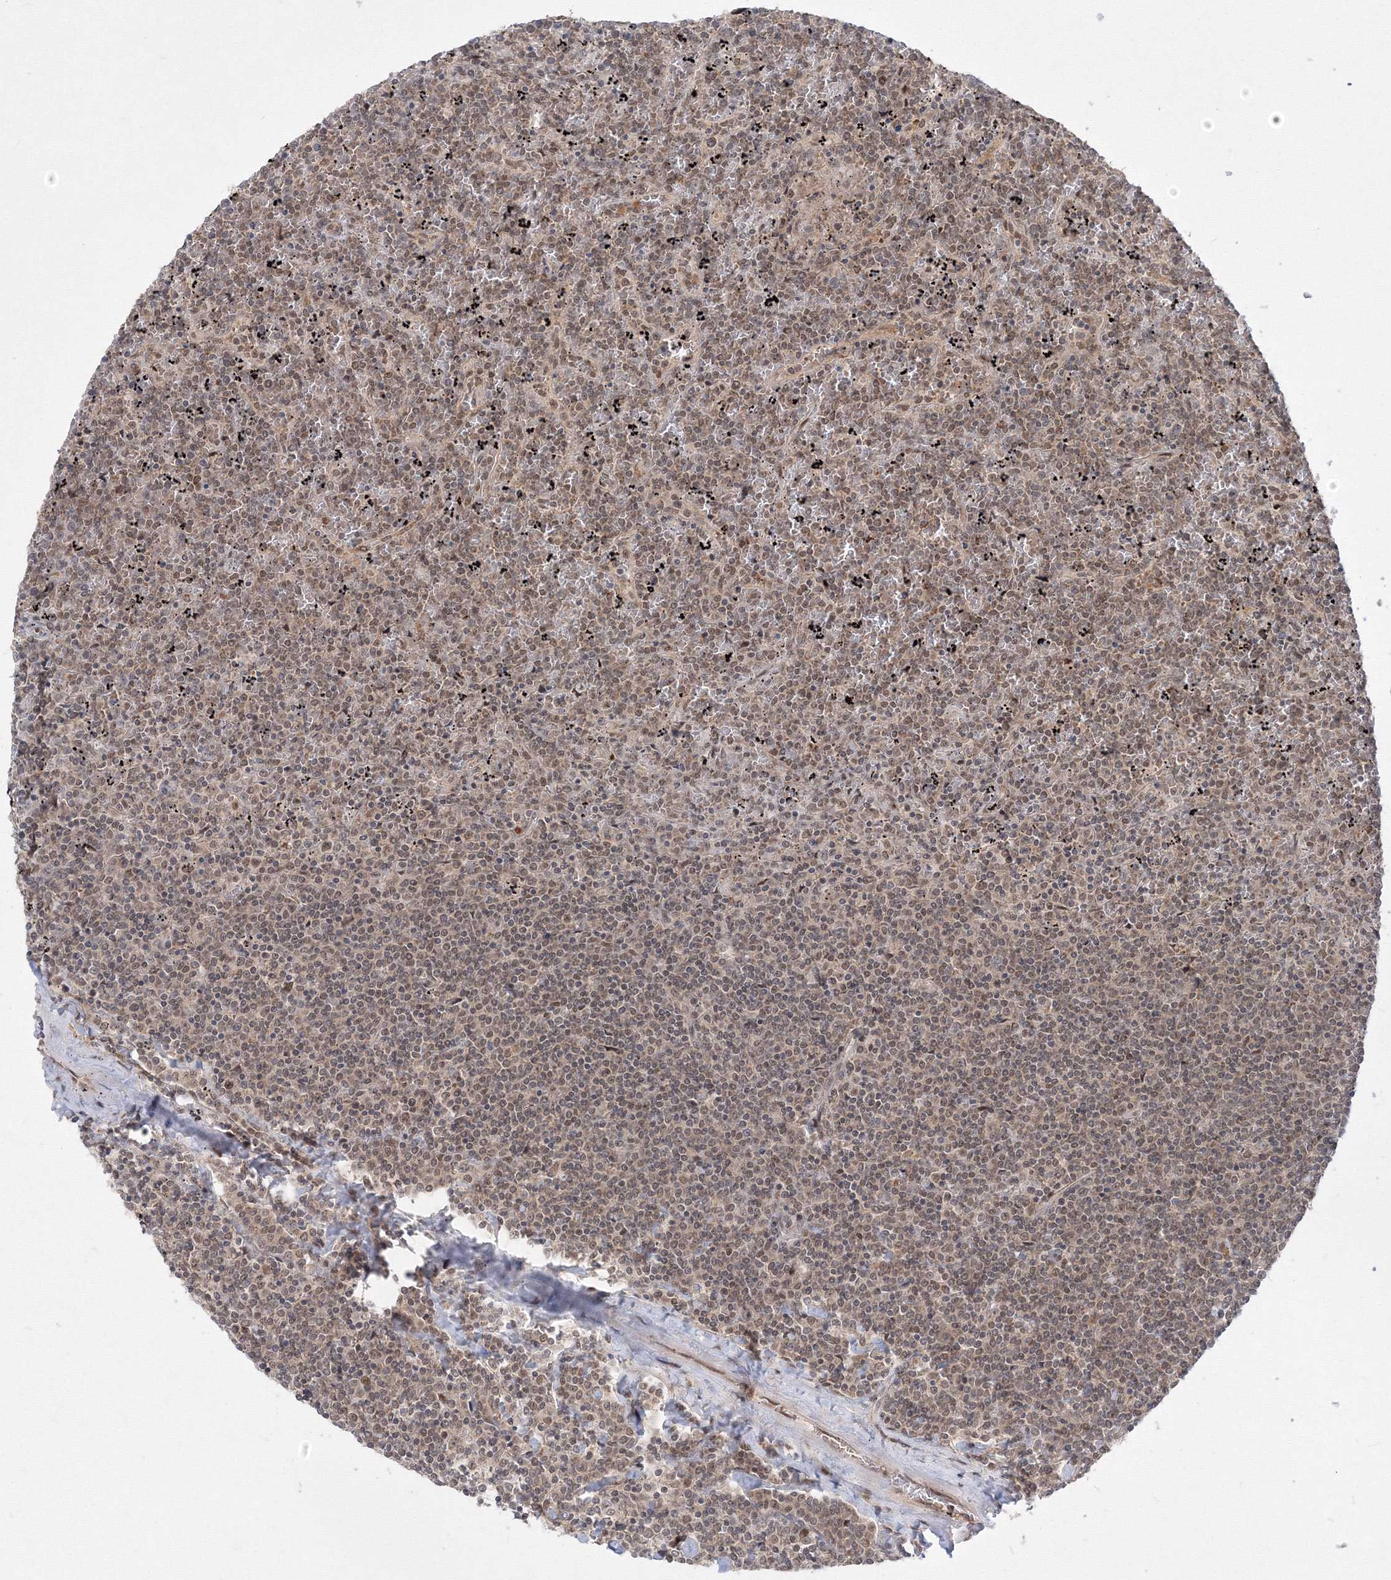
{"staining": {"intensity": "moderate", "quantity": ">75%", "location": "nuclear"}, "tissue": "lymphoma", "cell_type": "Tumor cells", "image_type": "cancer", "snomed": [{"axis": "morphology", "description": "Malignant lymphoma, non-Hodgkin's type, Low grade"}, {"axis": "topography", "description": "Spleen"}], "caption": "Moderate nuclear positivity for a protein is seen in about >75% of tumor cells of lymphoma using immunohistochemistry.", "gene": "COPS4", "patient": {"sex": "female", "age": 19}}